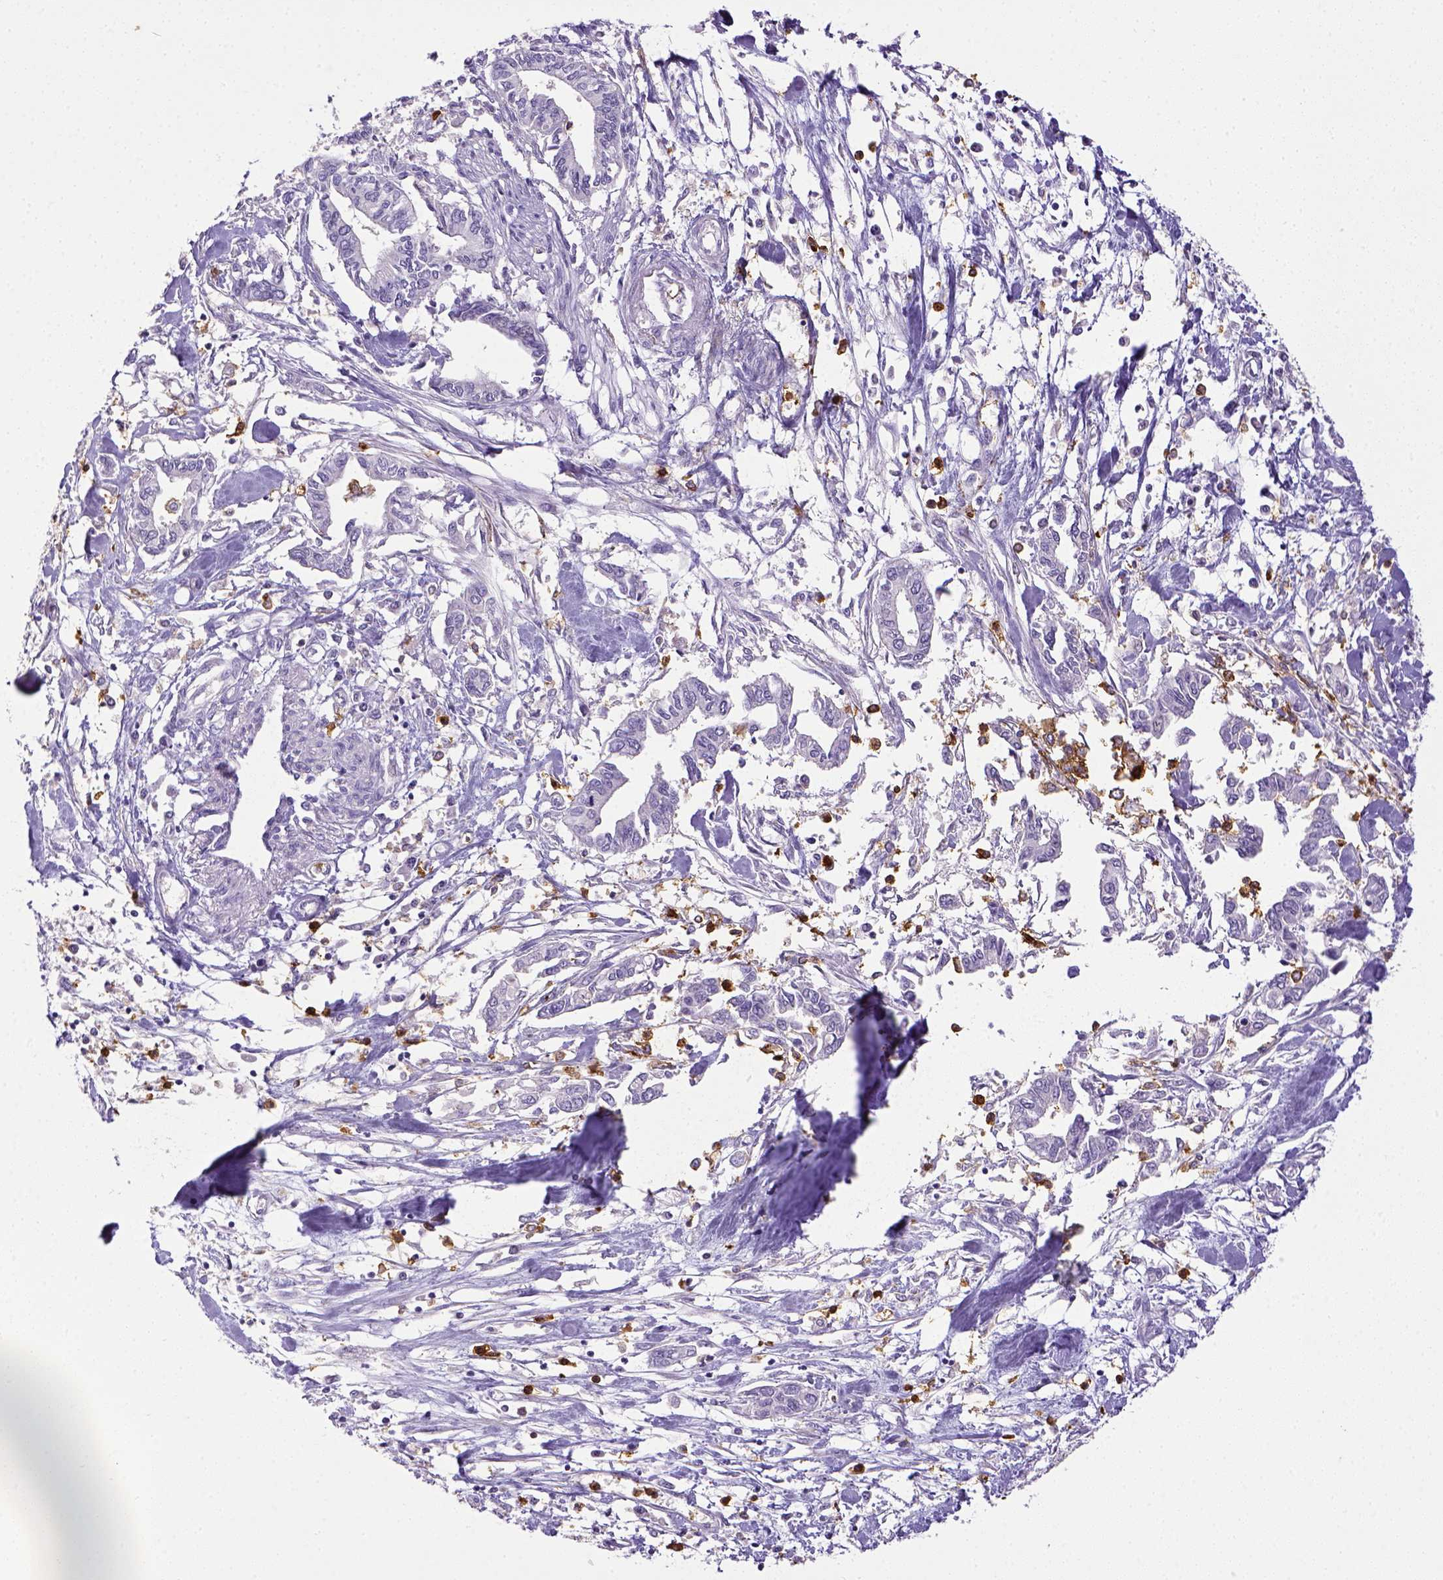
{"staining": {"intensity": "negative", "quantity": "none", "location": "none"}, "tissue": "pancreatic cancer", "cell_type": "Tumor cells", "image_type": "cancer", "snomed": [{"axis": "morphology", "description": "Adenocarcinoma, NOS"}, {"axis": "topography", "description": "Pancreas"}], "caption": "IHC image of neoplastic tissue: human pancreatic adenocarcinoma stained with DAB reveals no significant protein staining in tumor cells.", "gene": "ITGAM", "patient": {"sex": "male", "age": 60}}